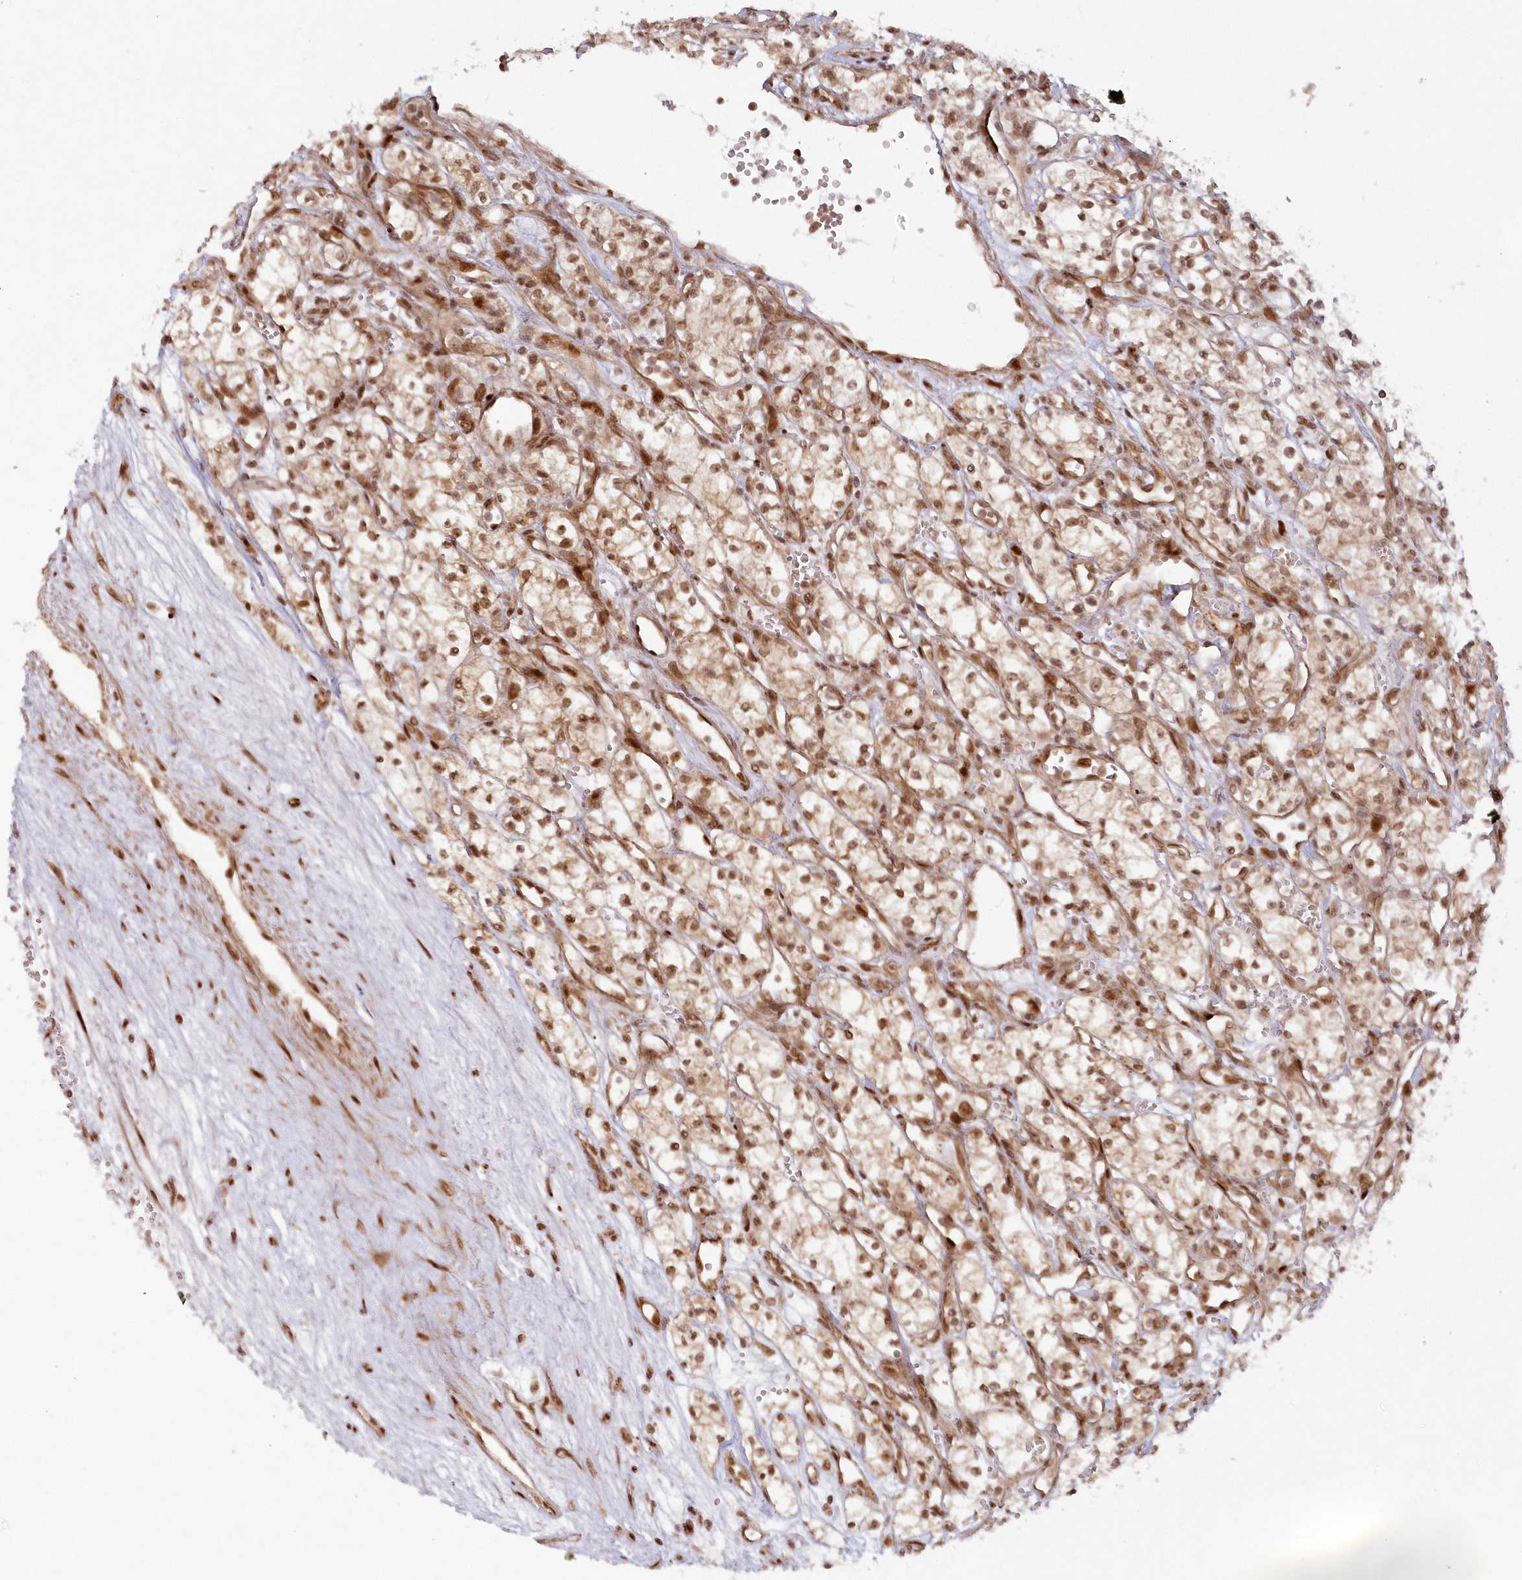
{"staining": {"intensity": "moderate", "quantity": ">75%", "location": "nuclear"}, "tissue": "renal cancer", "cell_type": "Tumor cells", "image_type": "cancer", "snomed": [{"axis": "morphology", "description": "Adenocarcinoma, NOS"}, {"axis": "topography", "description": "Kidney"}], "caption": "Brown immunohistochemical staining in adenocarcinoma (renal) exhibits moderate nuclear staining in about >75% of tumor cells. The staining is performed using DAB (3,3'-diaminobenzidine) brown chromogen to label protein expression. The nuclei are counter-stained blue using hematoxylin.", "gene": "TOGARAM2", "patient": {"sex": "male", "age": 59}}